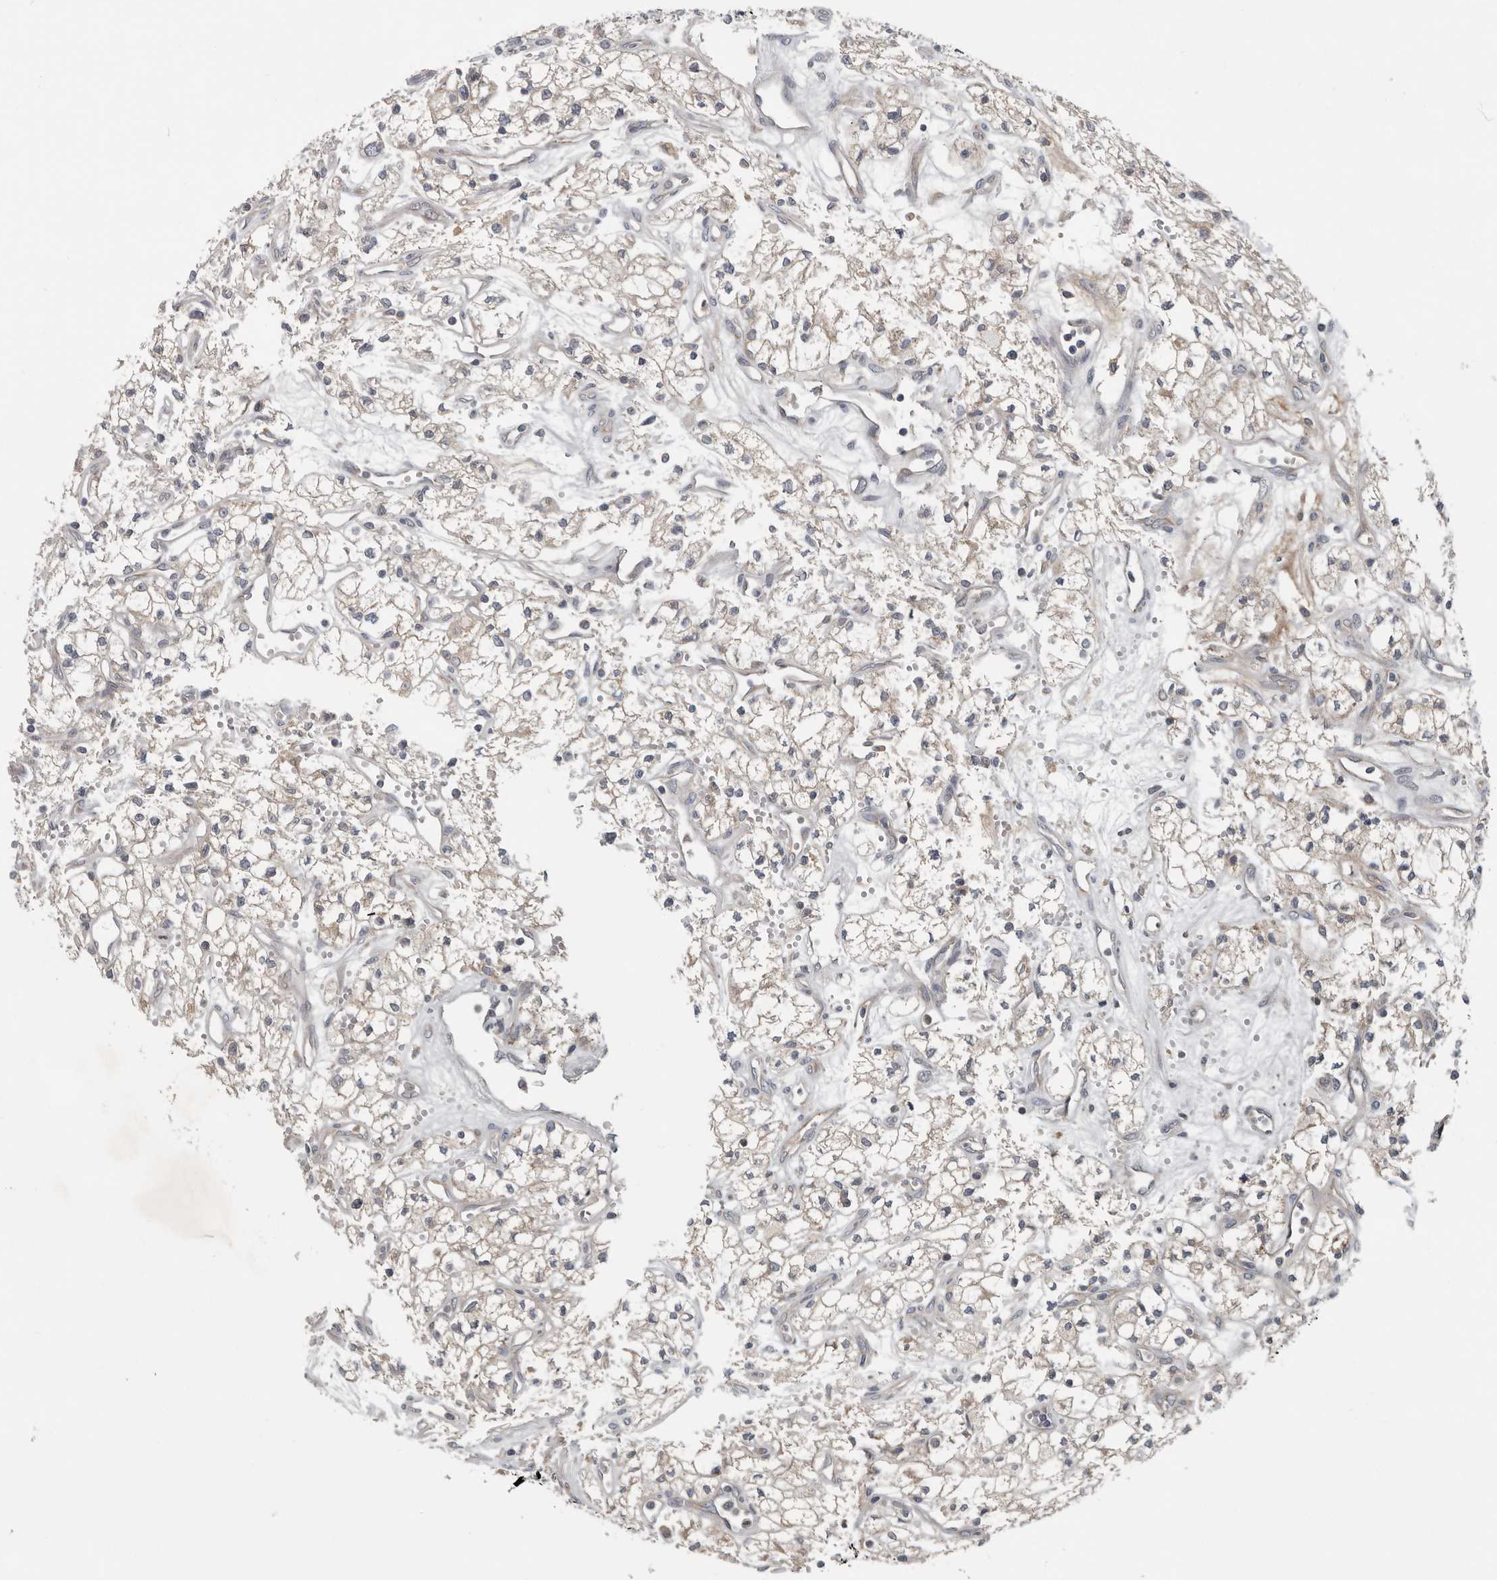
{"staining": {"intensity": "negative", "quantity": "none", "location": "none"}, "tissue": "renal cancer", "cell_type": "Tumor cells", "image_type": "cancer", "snomed": [{"axis": "morphology", "description": "Adenocarcinoma, NOS"}, {"axis": "topography", "description": "Kidney"}], "caption": "This is an immunohistochemistry (IHC) micrograph of renal cancer (adenocarcinoma). There is no expression in tumor cells.", "gene": "TMEM199", "patient": {"sex": "male", "age": 59}}